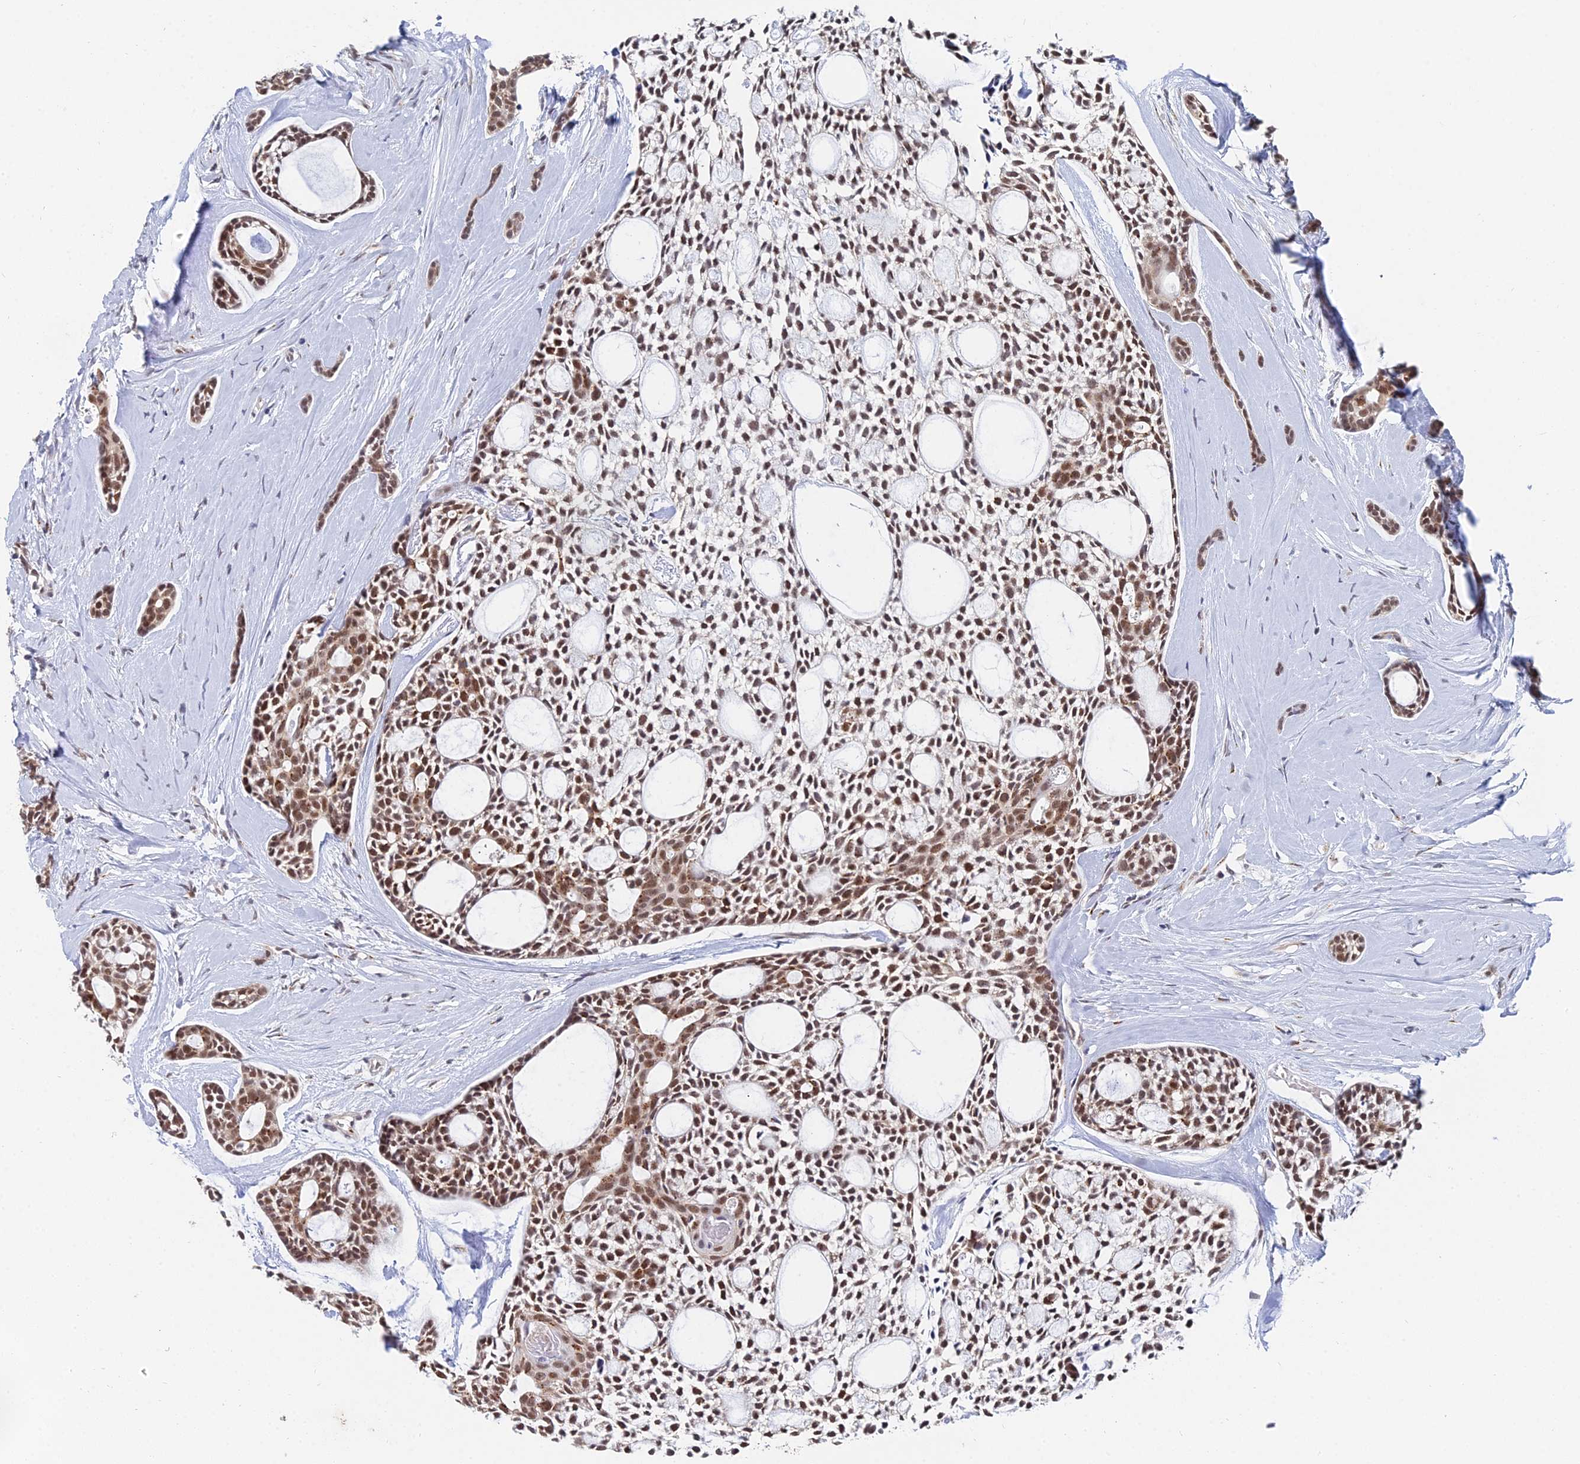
{"staining": {"intensity": "moderate", "quantity": ">75%", "location": "nuclear"}, "tissue": "head and neck cancer", "cell_type": "Tumor cells", "image_type": "cancer", "snomed": [{"axis": "morphology", "description": "Adenocarcinoma, NOS"}, {"axis": "topography", "description": "Subcutis"}, {"axis": "topography", "description": "Head-Neck"}], "caption": "An image of human head and neck cancer stained for a protein exhibits moderate nuclear brown staining in tumor cells.", "gene": "THOC3", "patient": {"sex": "female", "age": 73}}